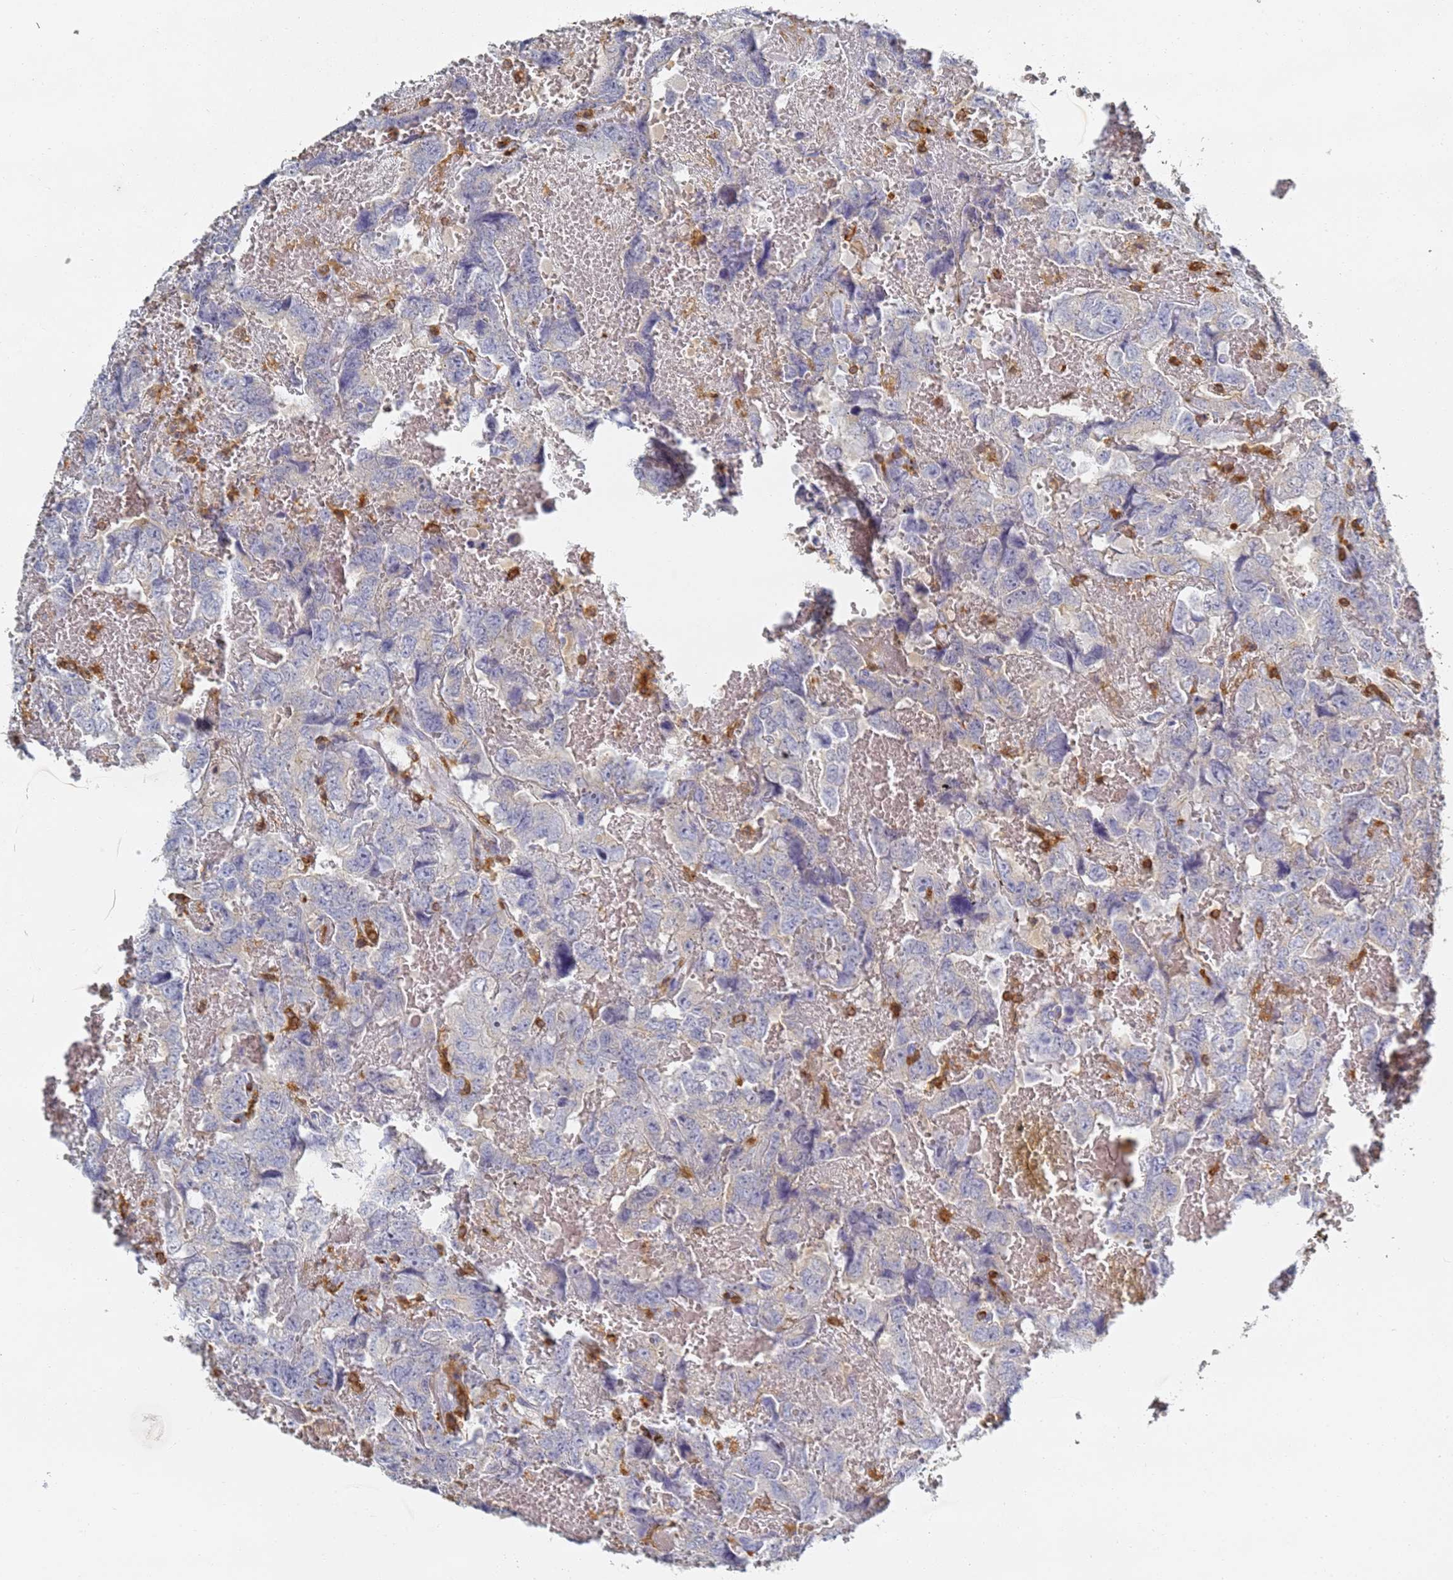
{"staining": {"intensity": "negative", "quantity": "none", "location": "none"}, "tissue": "testis cancer", "cell_type": "Tumor cells", "image_type": "cancer", "snomed": [{"axis": "morphology", "description": "Carcinoma, Embryonal, NOS"}, {"axis": "topography", "description": "Testis"}], "caption": "Immunohistochemistry (IHC) of human testis embryonal carcinoma displays no staining in tumor cells. (DAB immunohistochemistry with hematoxylin counter stain).", "gene": "BIN2", "patient": {"sex": "male", "age": 45}}